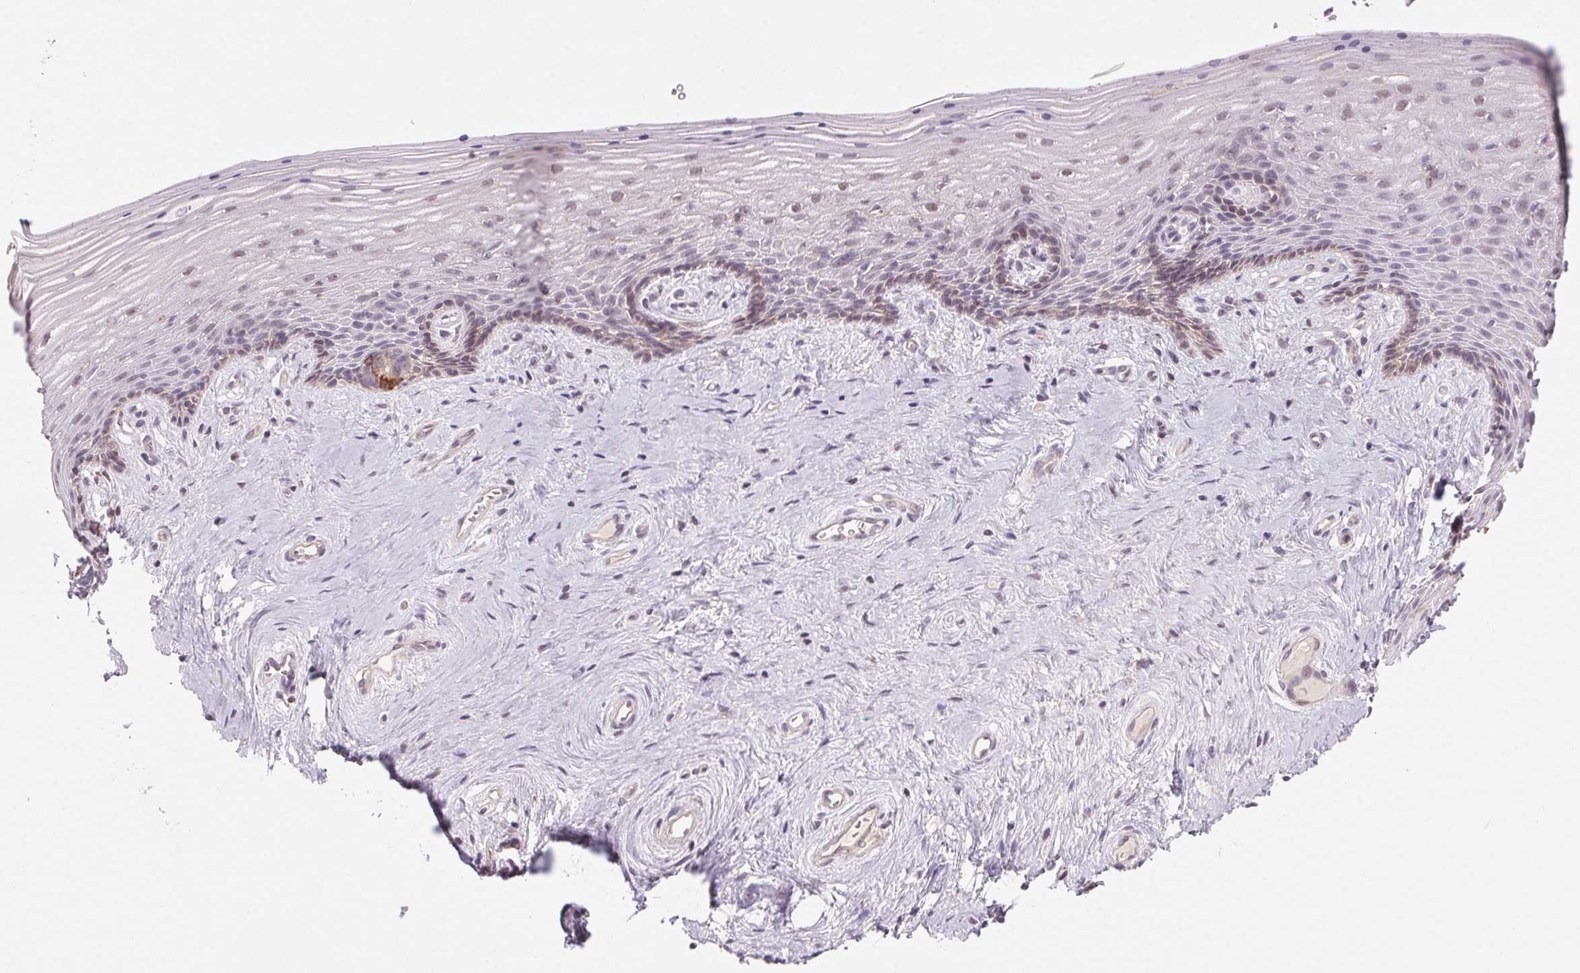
{"staining": {"intensity": "weak", "quantity": "<25%", "location": "cytoplasmic/membranous"}, "tissue": "vagina", "cell_type": "Squamous epithelial cells", "image_type": "normal", "snomed": [{"axis": "morphology", "description": "Normal tissue, NOS"}, {"axis": "topography", "description": "Vagina"}], "caption": "This is a photomicrograph of immunohistochemistry (IHC) staining of normal vagina, which shows no positivity in squamous epithelial cells.", "gene": "HHLA2", "patient": {"sex": "female", "age": 45}}